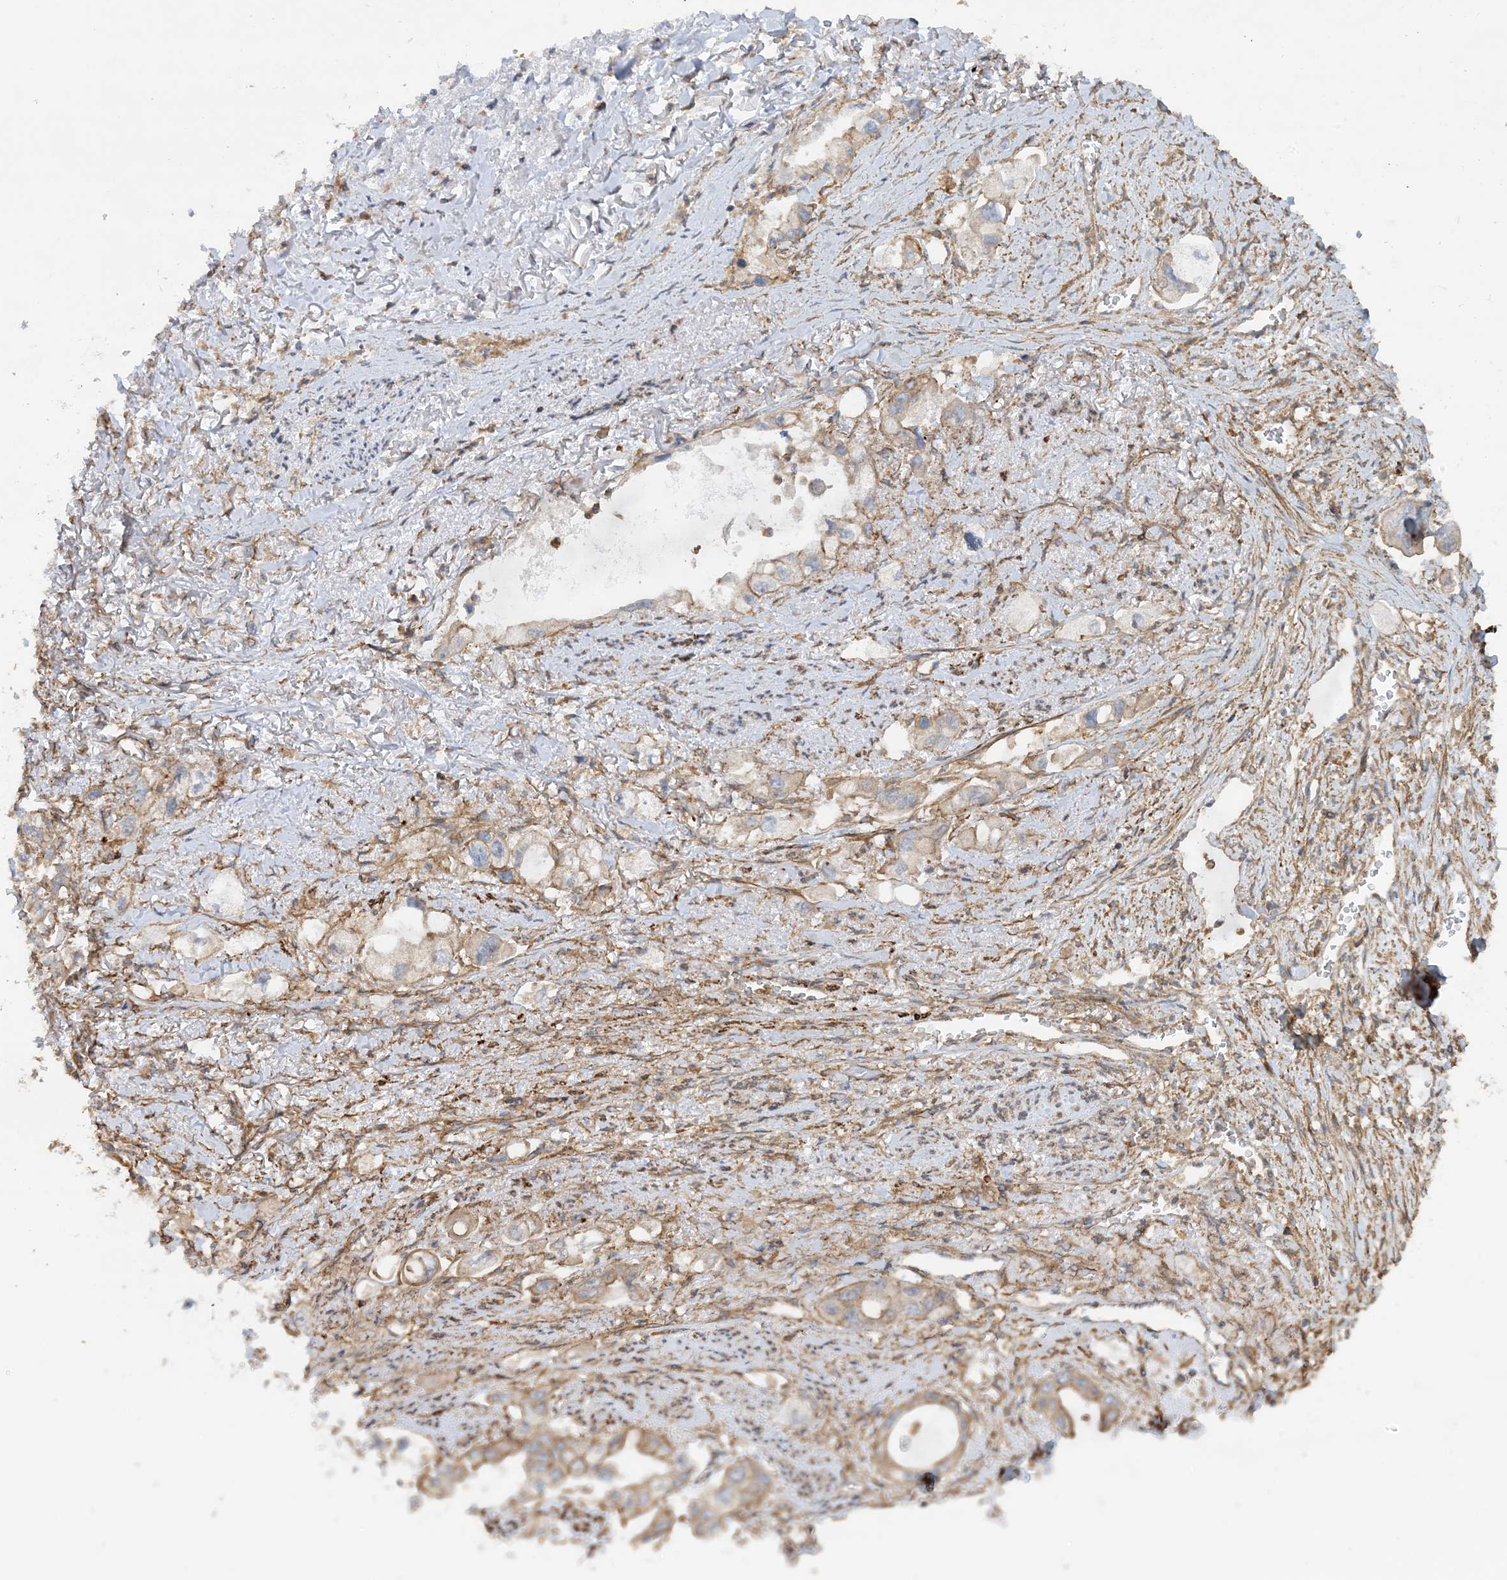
{"staining": {"intensity": "moderate", "quantity": ">75%", "location": "cytoplasmic/membranous"}, "tissue": "stomach cancer", "cell_type": "Tumor cells", "image_type": "cancer", "snomed": [{"axis": "morphology", "description": "Adenocarcinoma, NOS"}, {"axis": "topography", "description": "Stomach"}], "caption": "A photomicrograph of human stomach cancer stained for a protein reveals moderate cytoplasmic/membranous brown staining in tumor cells. (DAB (3,3'-diaminobenzidine) = brown stain, brightfield microscopy at high magnification).", "gene": "STAM2", "patient": {"sex": "male", "age": 62}}